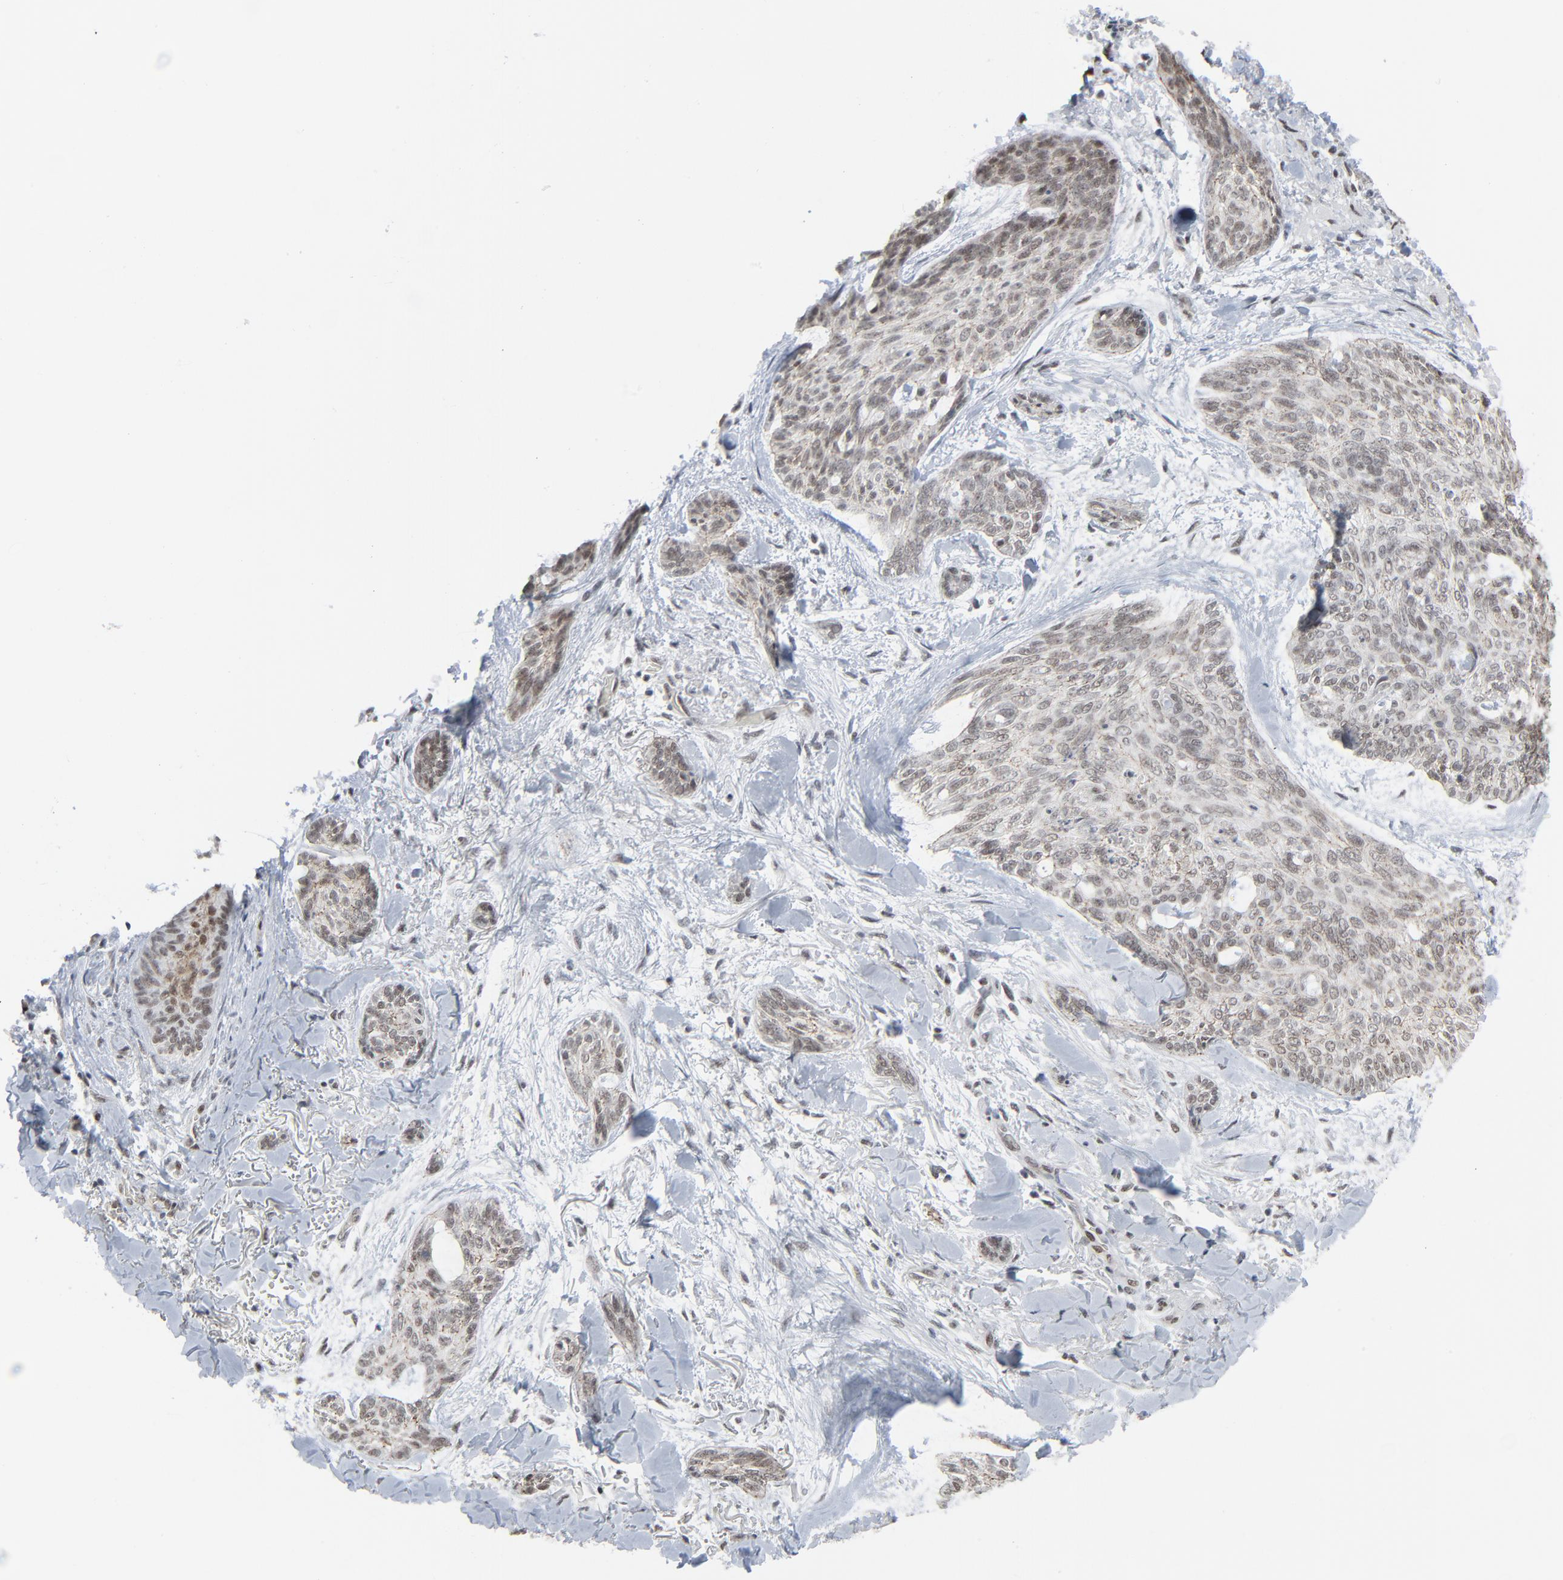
{"staining": {"intensity": "weak", "quantity": ">75%", "location": "nuclear"}, "tissue": "skin cancer", "cell_type": "Tumor cells", "image_type": "cancer", "snomed": [{"axis": "morphology", "description": "Normal tissue, NOS"}, {"axis": "morphology", "description": "Basal cell carcinoma"}, {"axis": "topography", "description": "Skin"}], "caption": "Weak nuclear positivity for a protein is identified in about >75% of tumor cells of basal cell carcinoma (skin) using immunohistochemistry.", "gene": "FBXO28", "patient": {"sex": "female", "age": 71}}